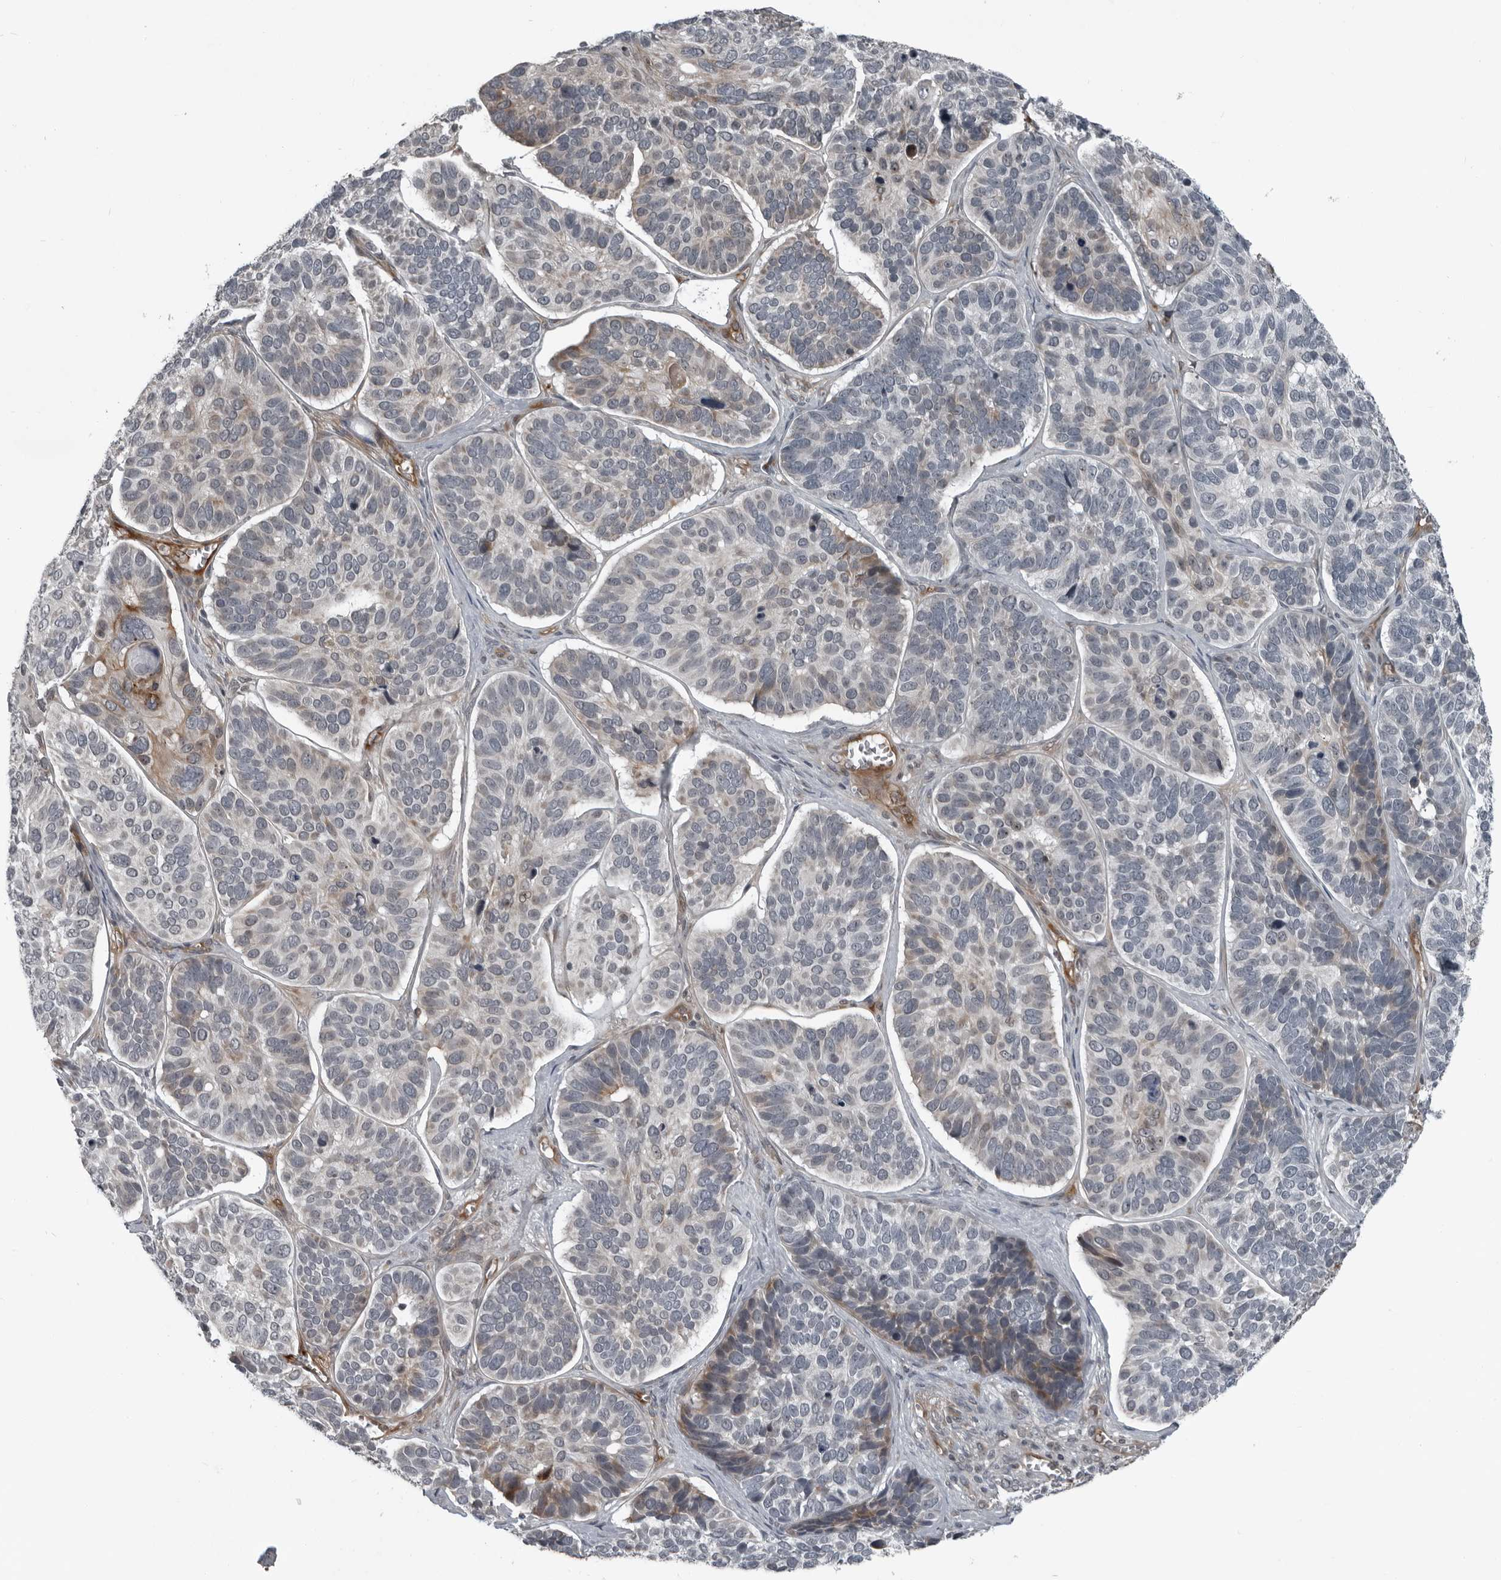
{"staining": {"intensity": "negative", "quantity": "none", "location": "none"}, "tissue": "skin cancer", "cell_type": "Tumor cells", "image_type": "cancer", "snomed": [{"axis": "morphology", "description": "Basal cell carcinoma"}, {"axis": "topography", "description": "Skin"}], "caption": "Immunohistochemistry image of neoplastic tissue: human basal cell carcinoma (skin) stained with DAB demonstrates no significant protein expression in tumor cells.", "gene": "FAM102B", "patient": {"sex": "male", "age": 62}}